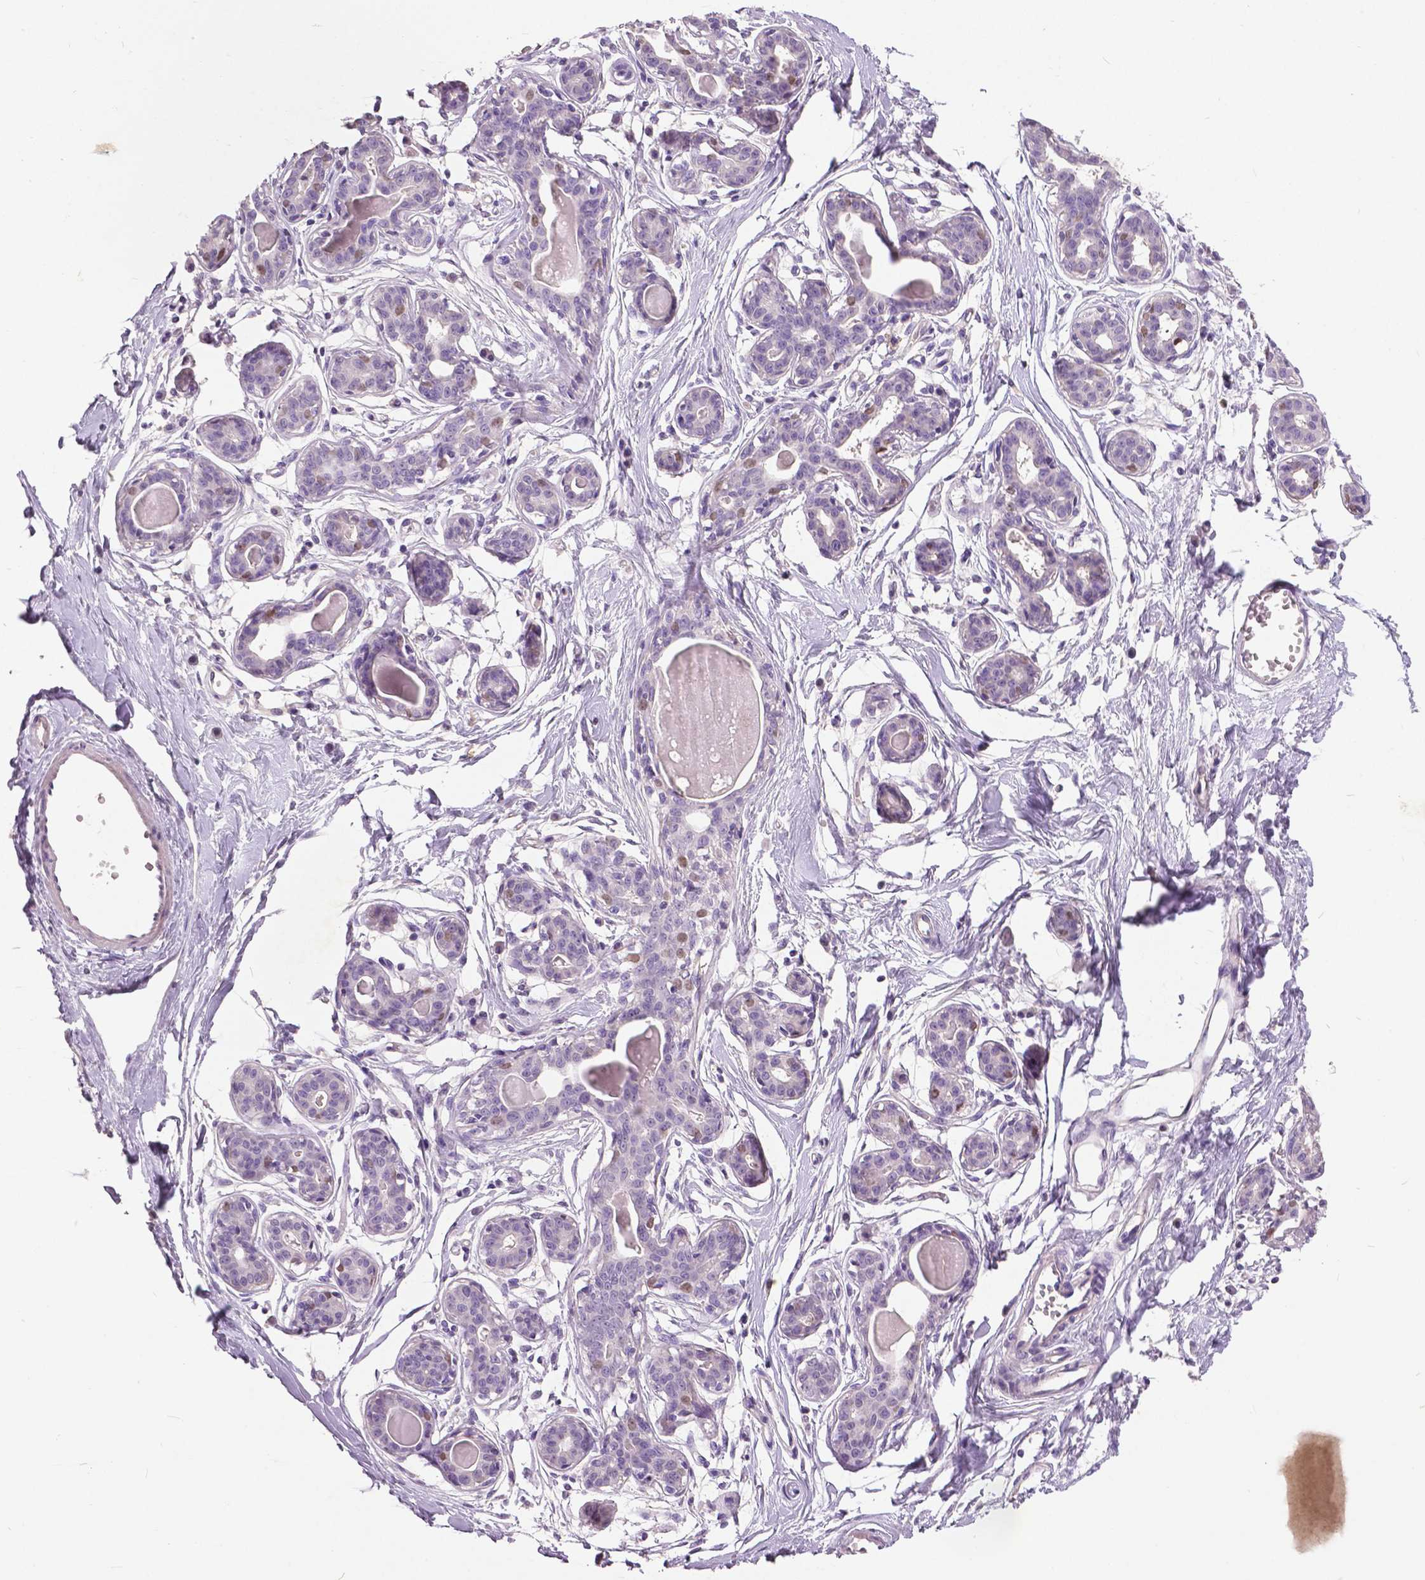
{"staining": {"intensity": "negative", "quantity": "none", "location": "none"}, "tissue": "breast", "cell_type": "Adipocytes", "image_type": "normal", "snomed": [{"axis": "morphology", "description": "Normal tissue, NOS"}, {"axis": "topography", "description": "Breast"}], "caption": "Immunohistochemistry (IHC) photomicrograph of benign breast stained for a protein (brown), which reveals no staining in adipocytes.", "gene": "FOXA1", "patient": {"sex": "female", "age": 45}}